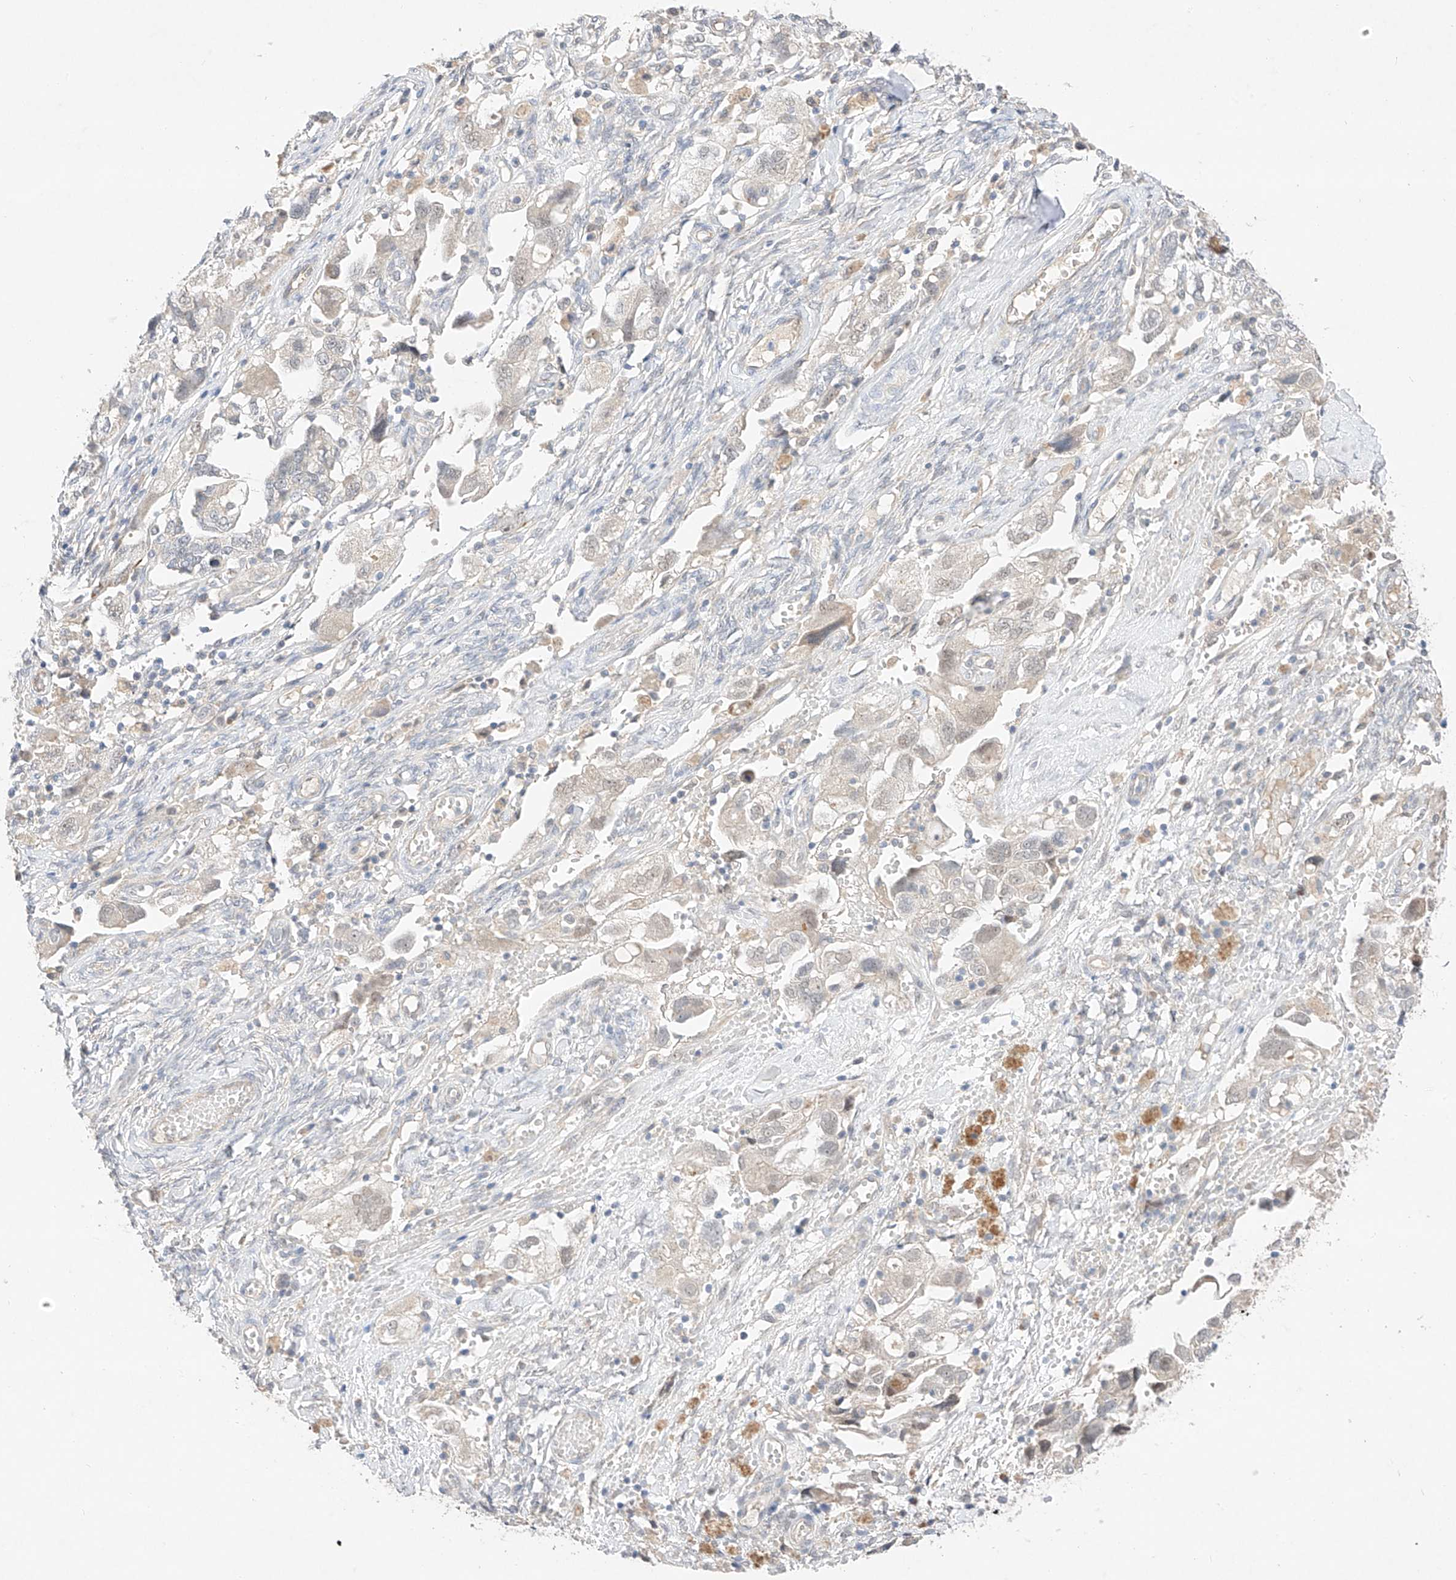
{"staining": {"intensity": "negative", "quantity": "none", "location": "none"}, "tissue": "ovarian cancer", "cell_type": "Tumor cells", "image_type": "cancer", "snomed": [{"axis": "morphology", "description": "Carcinoma, NOS"}, {"axis": "morphology", "description": "Cystadenocarcinoma, serous, NOS"}, {"axis": "topography", "description": "Ovary"}], "caption": "This is an IHC micrograph of human ovarian carcinoma. There is no expression in tumor cells.", "gene": "IL22RA2", "patient": {"sex": "female", "age": 69}}